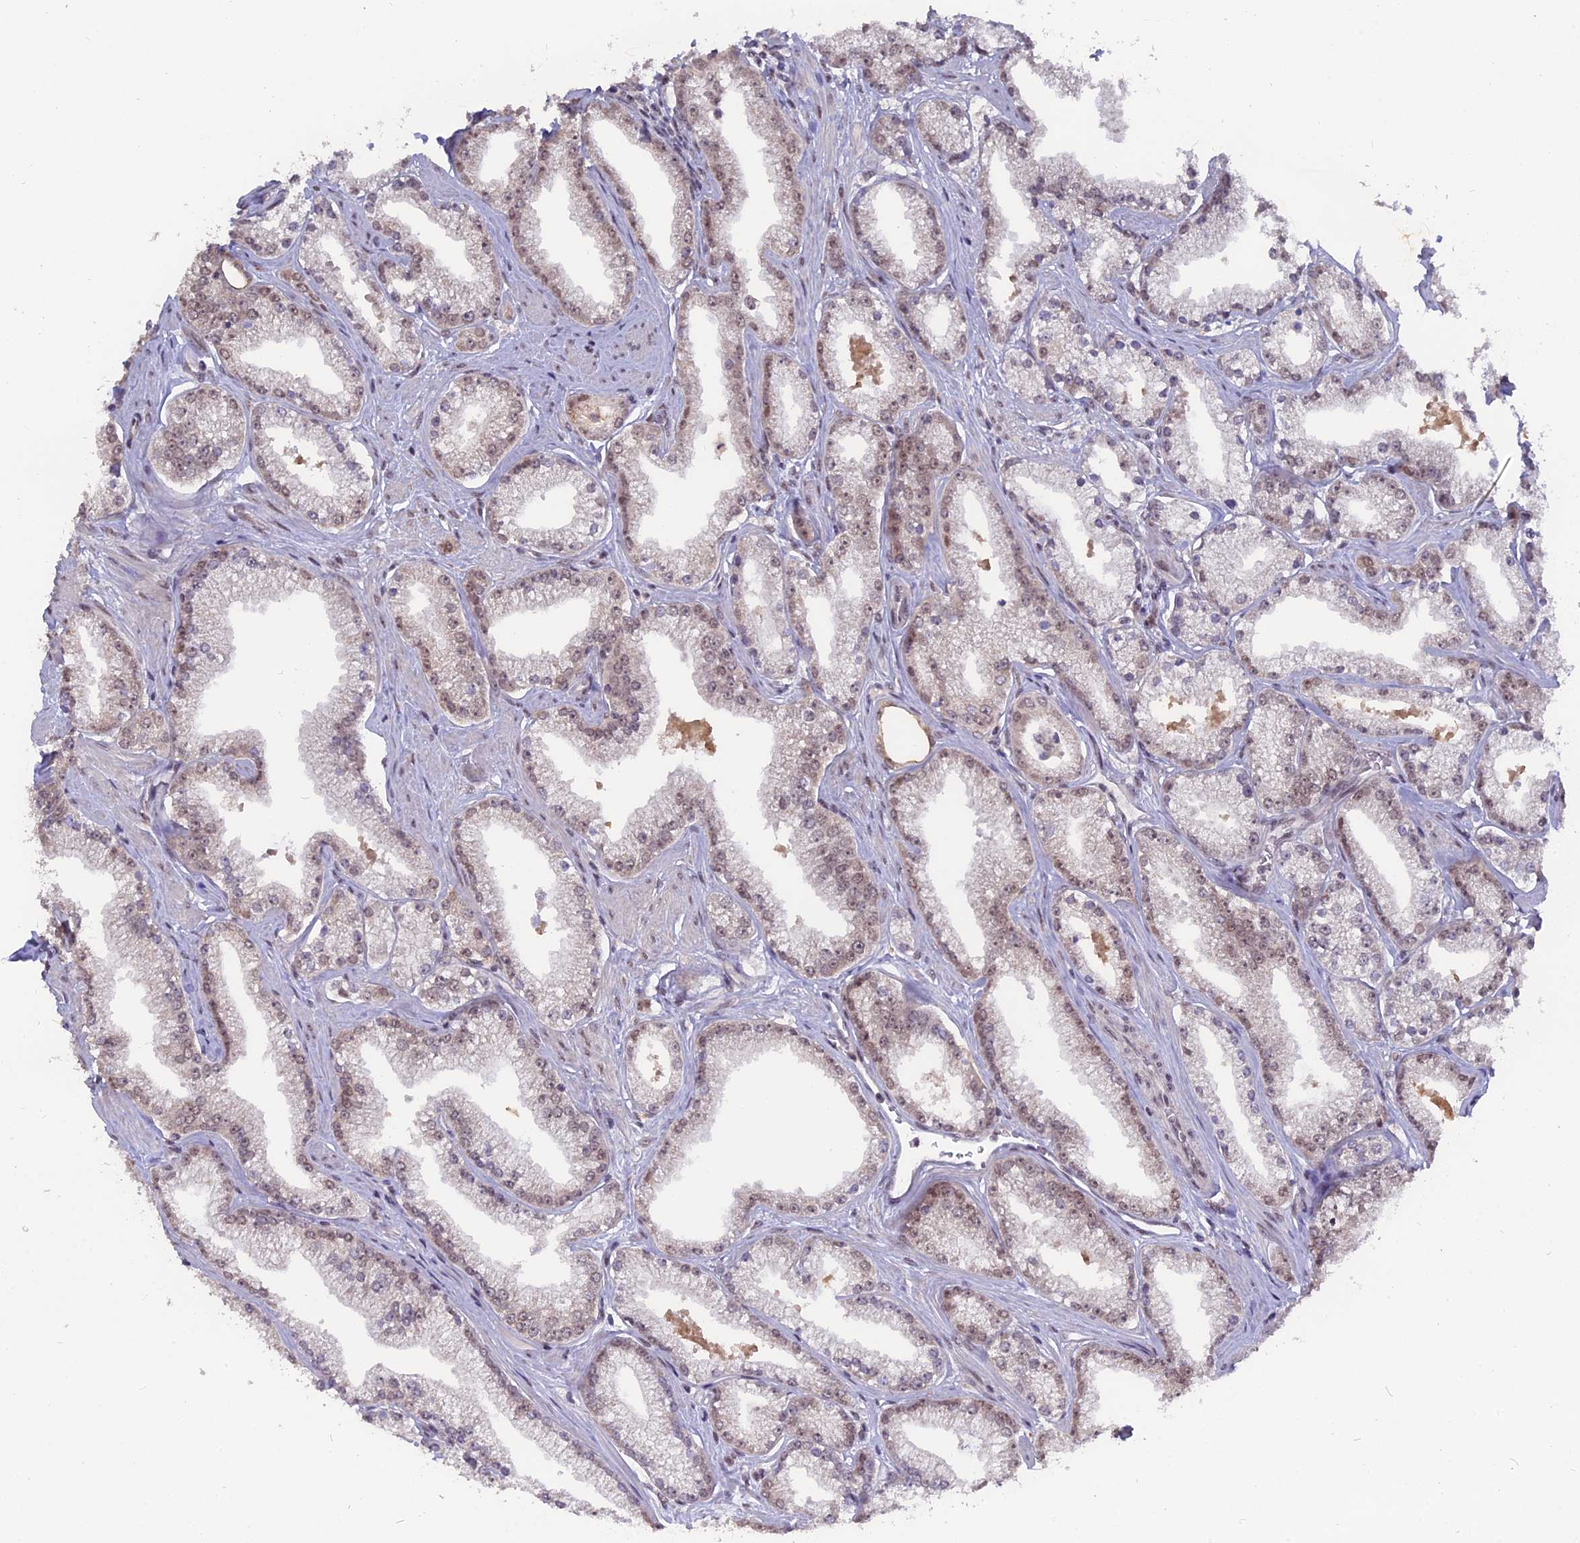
{"staining": {"intensity": "moderate", "quantity": "25%-75%", "location": "nuclear"}, "tissue": "prostate cancer", "cell_type": "Tumor cells", "image_type": "cancer", "snomed": [{"axis": "morphology", "description": "Adenocarcinoma, High grade"}, {"axis": "topography", "description": "Prostate"}], "caption": "An image of human prostate cancer stained for a protein exhibits moderate nuclear brown staining in tumor cells.", "gene": "NR1H3", "patient": {"sex": "male", "age": 67}}